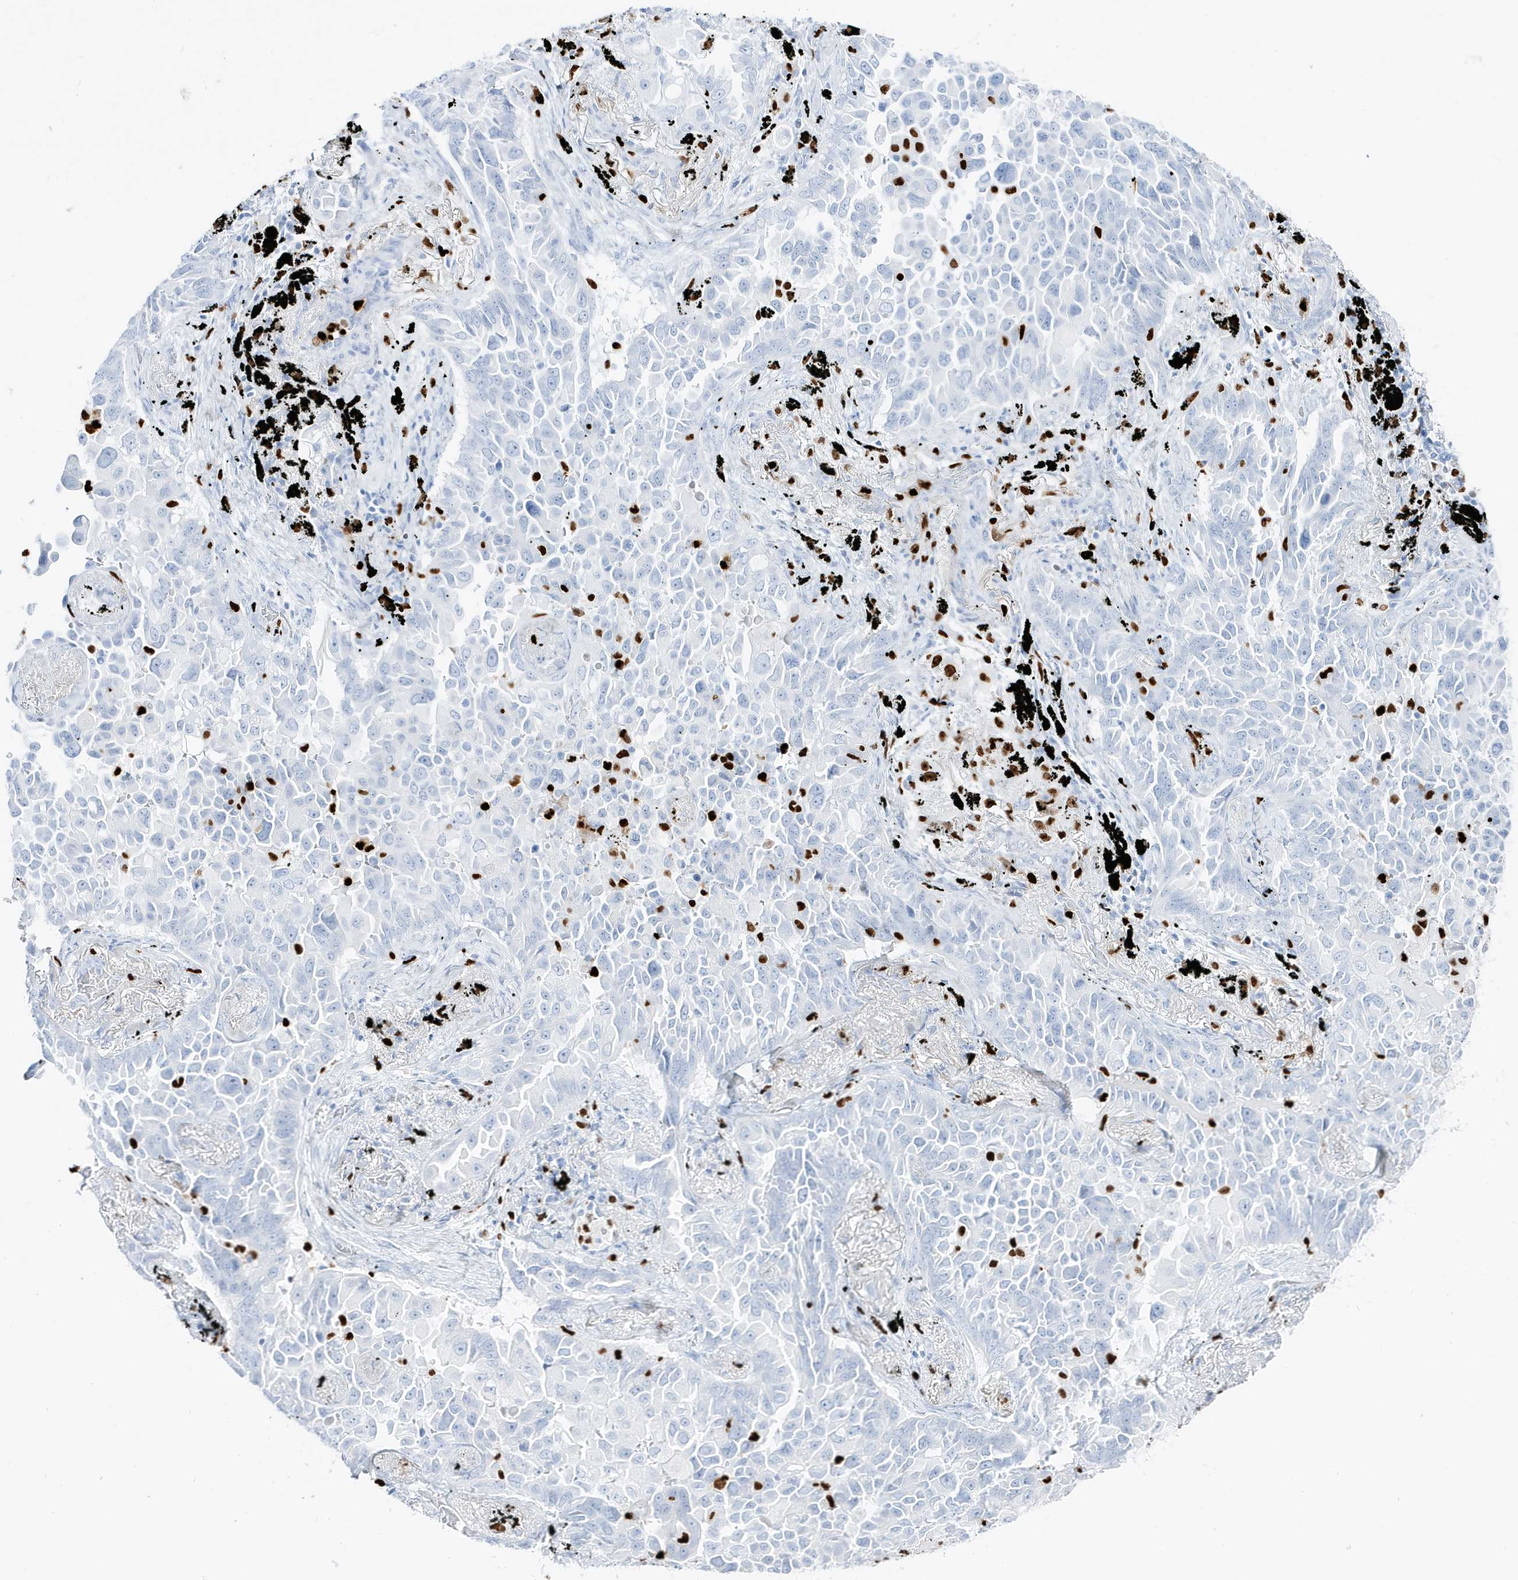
{"staining": {"intensity": "negative", "quantity": "none", "location": "none"}, "tissue": "lung cancer", "cell_type": "Tumor cells", "image_type": "cancer", "snomed": [{"axis": "morphology", "description": "Adenocarcinoma, NOS"}, {"axis": "topography", "description": "Lung"}], "caption": "There is no significant expression in tumor cells of adenocarcinoma (lung). Nuclei are stained in blue.", "gene": "MNDA", "patient": {"sex": "female", "age": 67}}